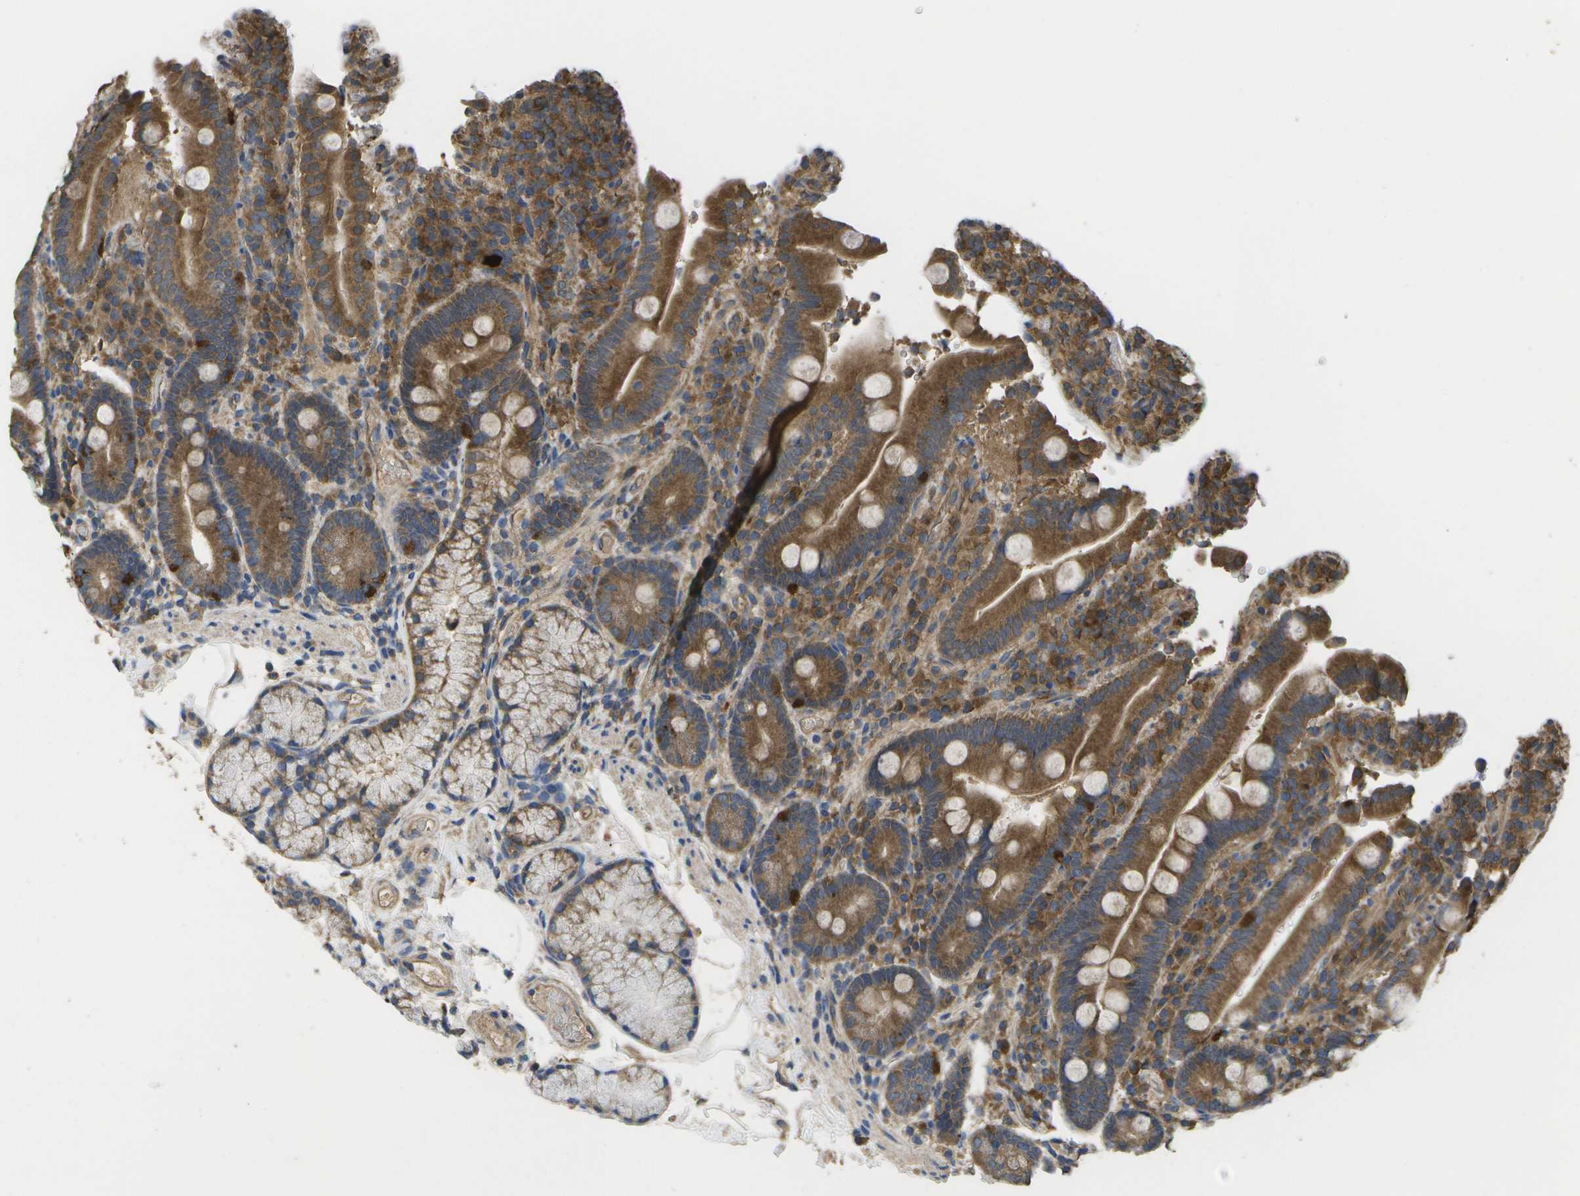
{"staining": {"intensity": "moderate", "quantity": ">75%", "location": "cytoplasmic/membranous"}, "tissue": "duodenum", "cell_type": "Glandular cells", "image_type": "normal", "snomed": [{"axis": "morphology", "description": "Normal tissue, NOS"}, {"axis": "topography", "description": "Small intestine, NOS"}], "caption": "A high-resolution photomicrograph shows immunohistochemistry staining of unremarkable duodenum, which exhibits moderate cytoplasmic/membranous positivity in about >75% of glandular cells.", "gene": "SACS", "patient": {"sex": "female", "age": 71}}